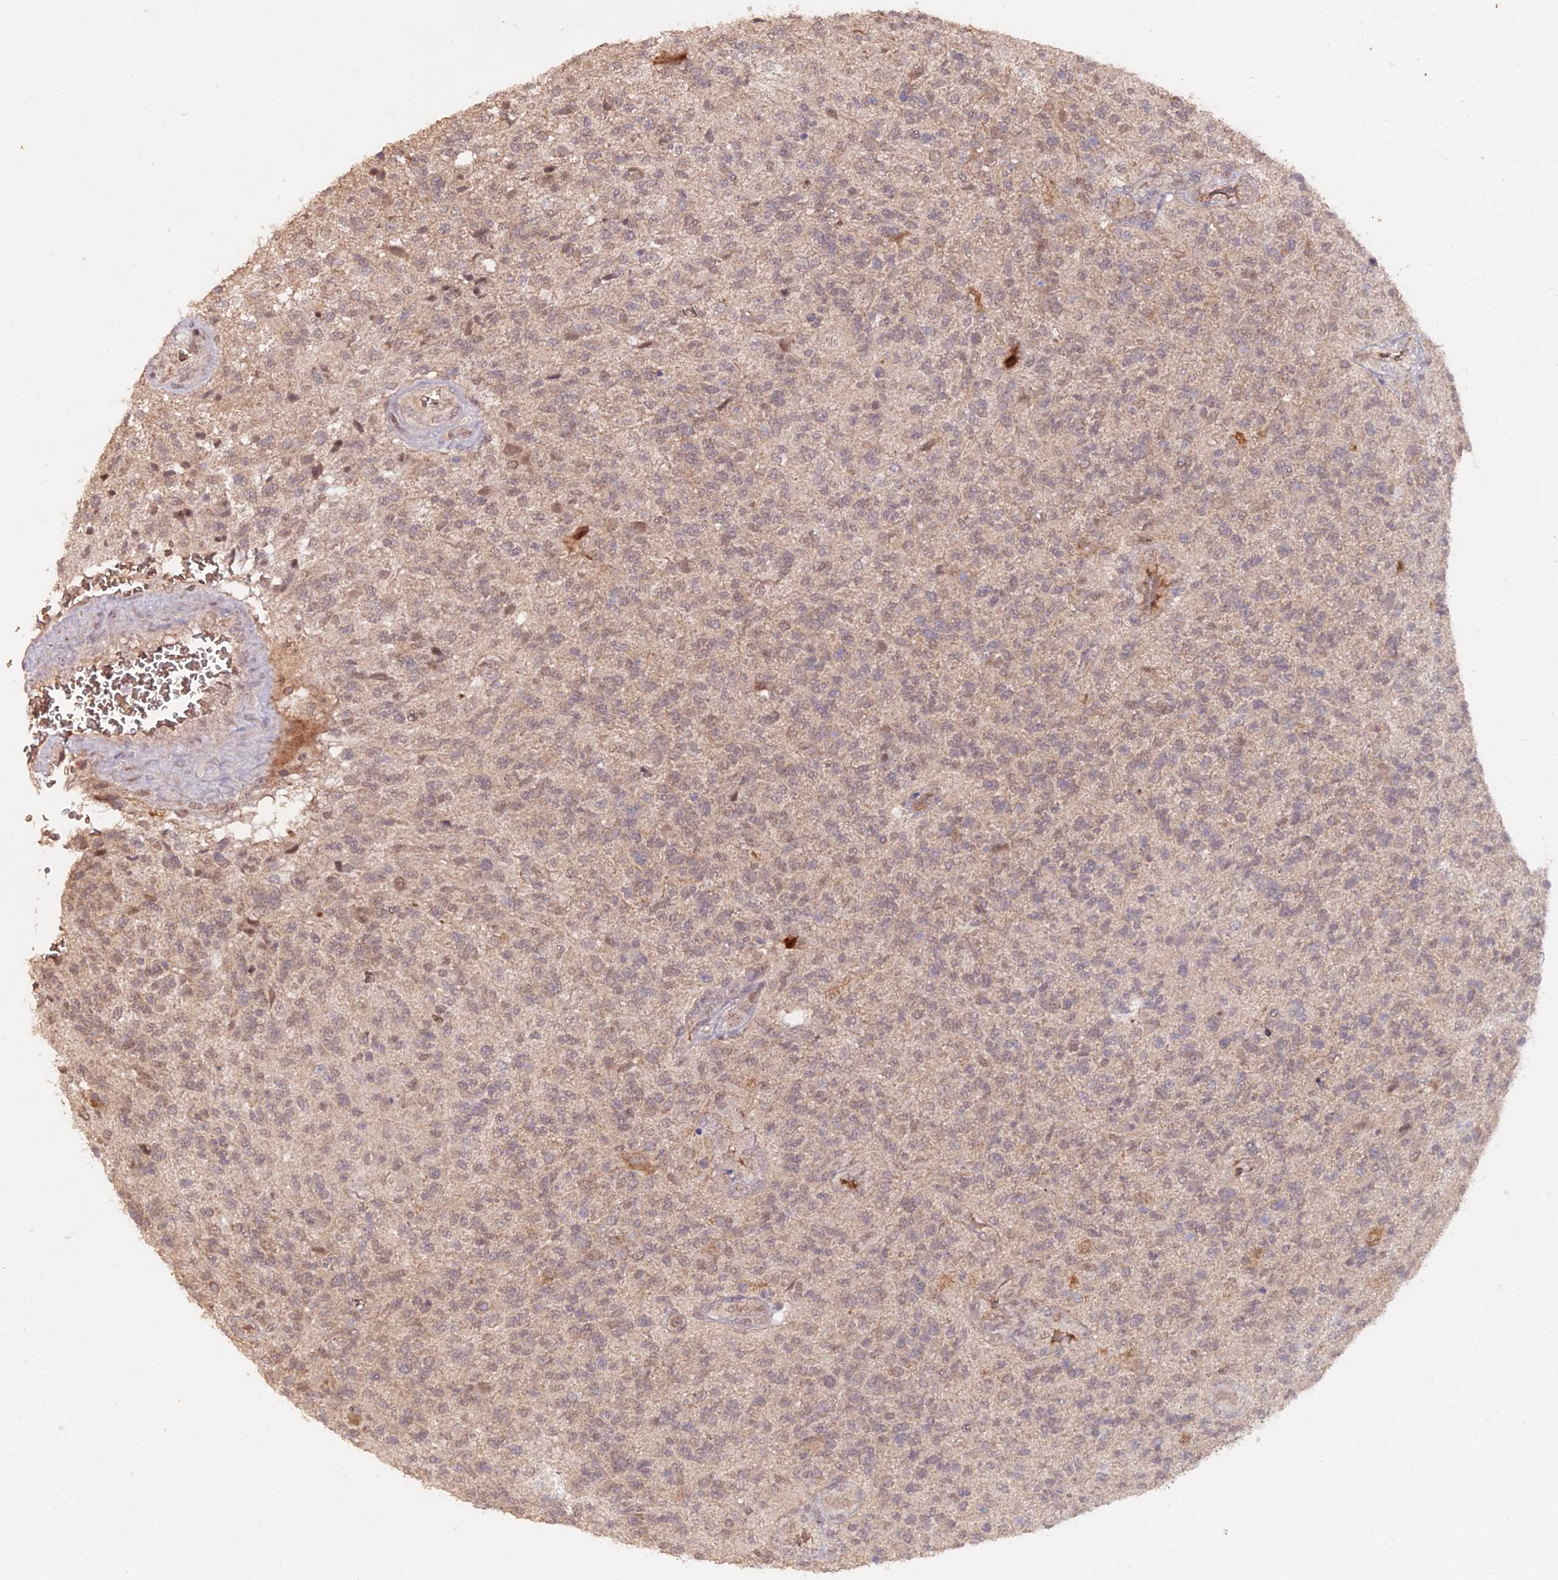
{"staining": {"intensity": "weak", "quantity": "25%-75%", "location": "cytoplasmic/membranous"}, "tissue": "glioma", "cell_type": "Tumor cells", "image_type": "cancer", "snomed": [{"axis": "morphology", "description": "Glioma, malignant, High grade"}, {"axis": "topography", "description": "Brain"}], "caption": "Immunohistochemical staining of malignant high-grade glioma shows low levels of weak cytoplasmic/membranous staining in approximately 25%-75% of tumor cells.", "gene": "ZDBF2", "patient": {"sex": "male", "age": 56}}